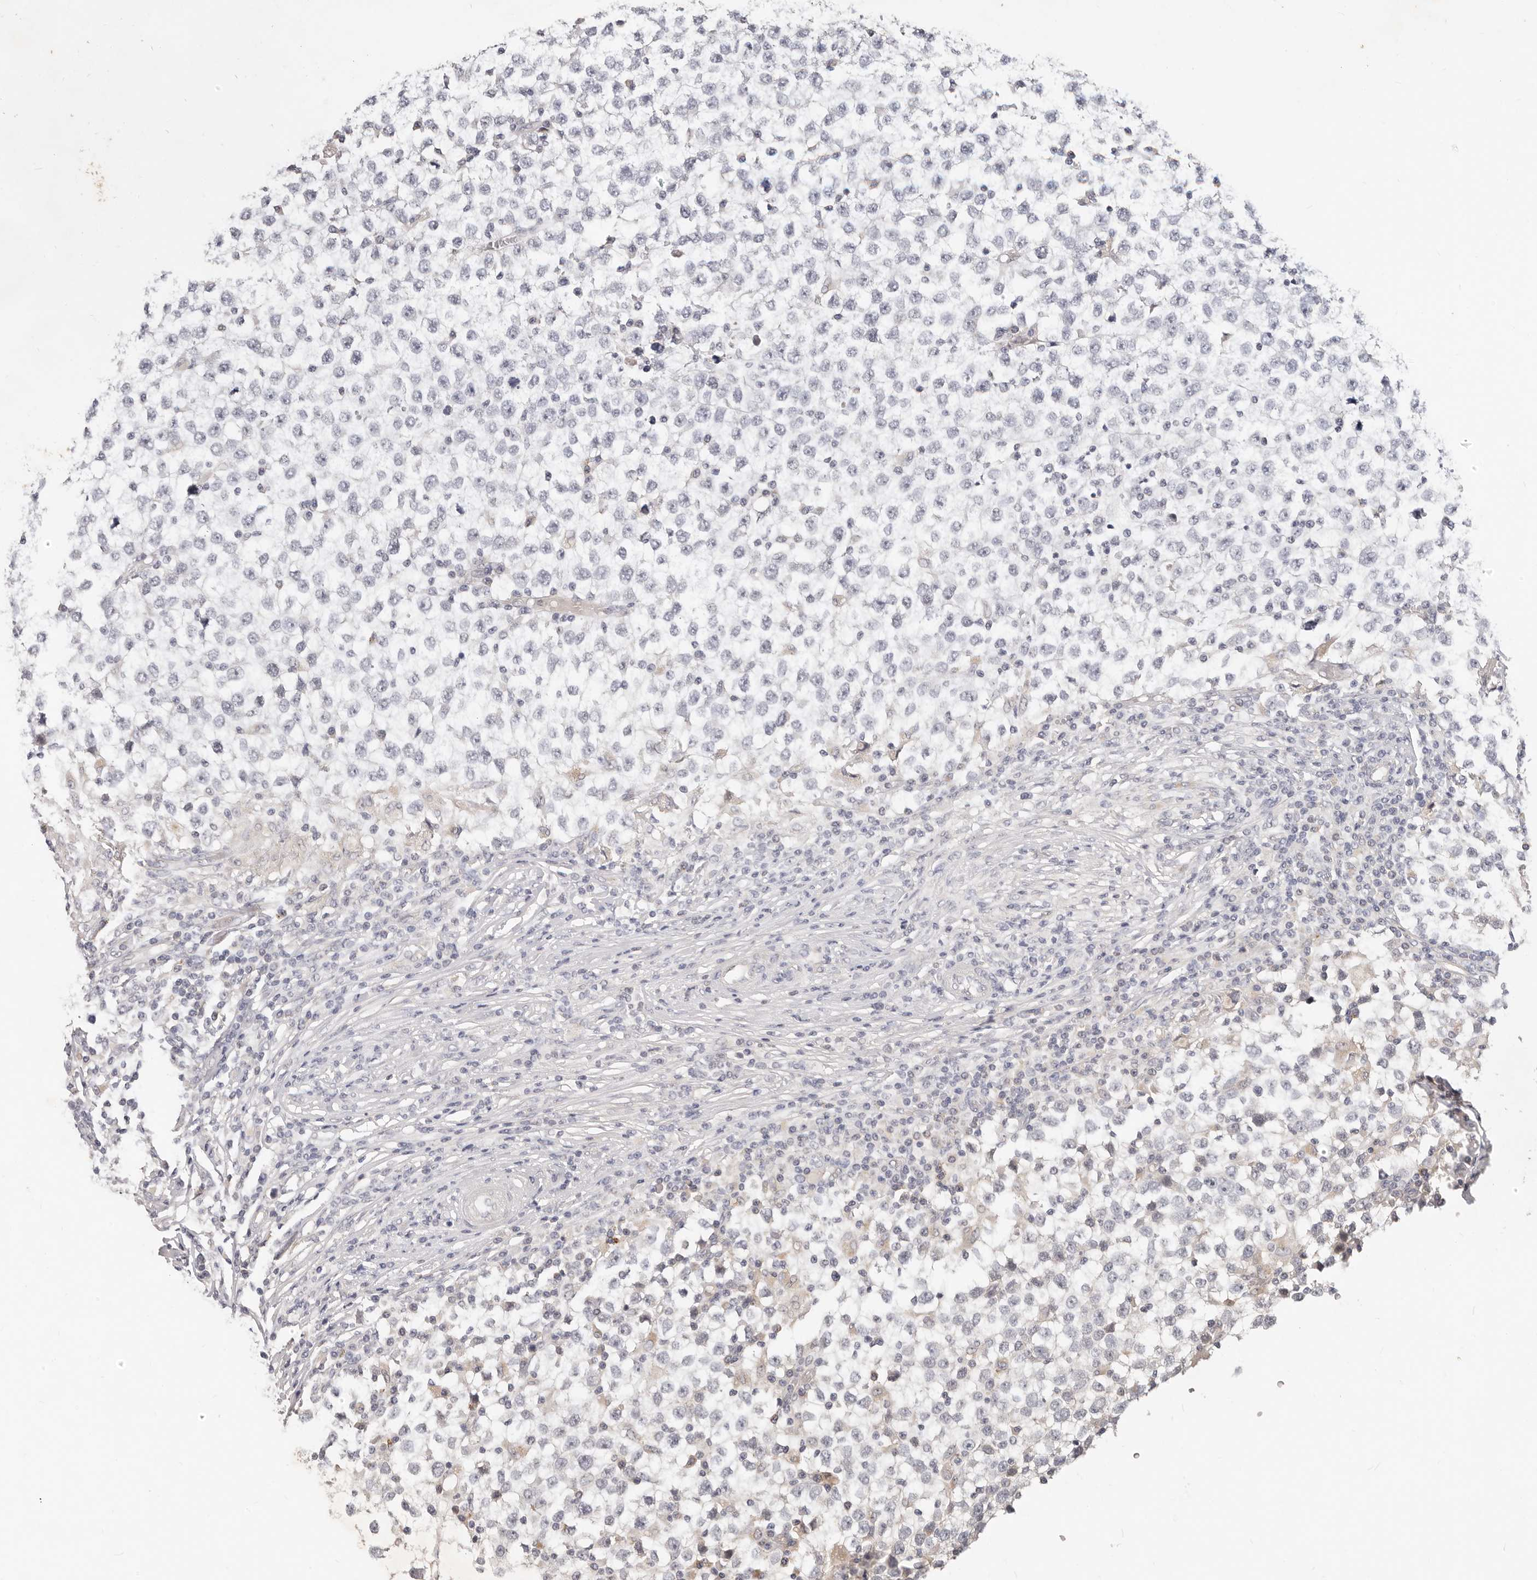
{"staining": {"intensity": "negative", "quantity": "none", "location": "none"}, "tissue": "testis cancer", "cell_type": "Tumor cells", "image_type": "cancer", "snomed": [{"axis": "morphology", "description": "Seminoma, NOS"}, {"axis": "topography", "description": "Testis"}], "caption": "This is a micrograph of immunohistochemistry (IHC) staining of testis seminoma, which shows no expression in tumor cells.", "gene": "USP49", "patient": {"sex": "male", "age": 65}}